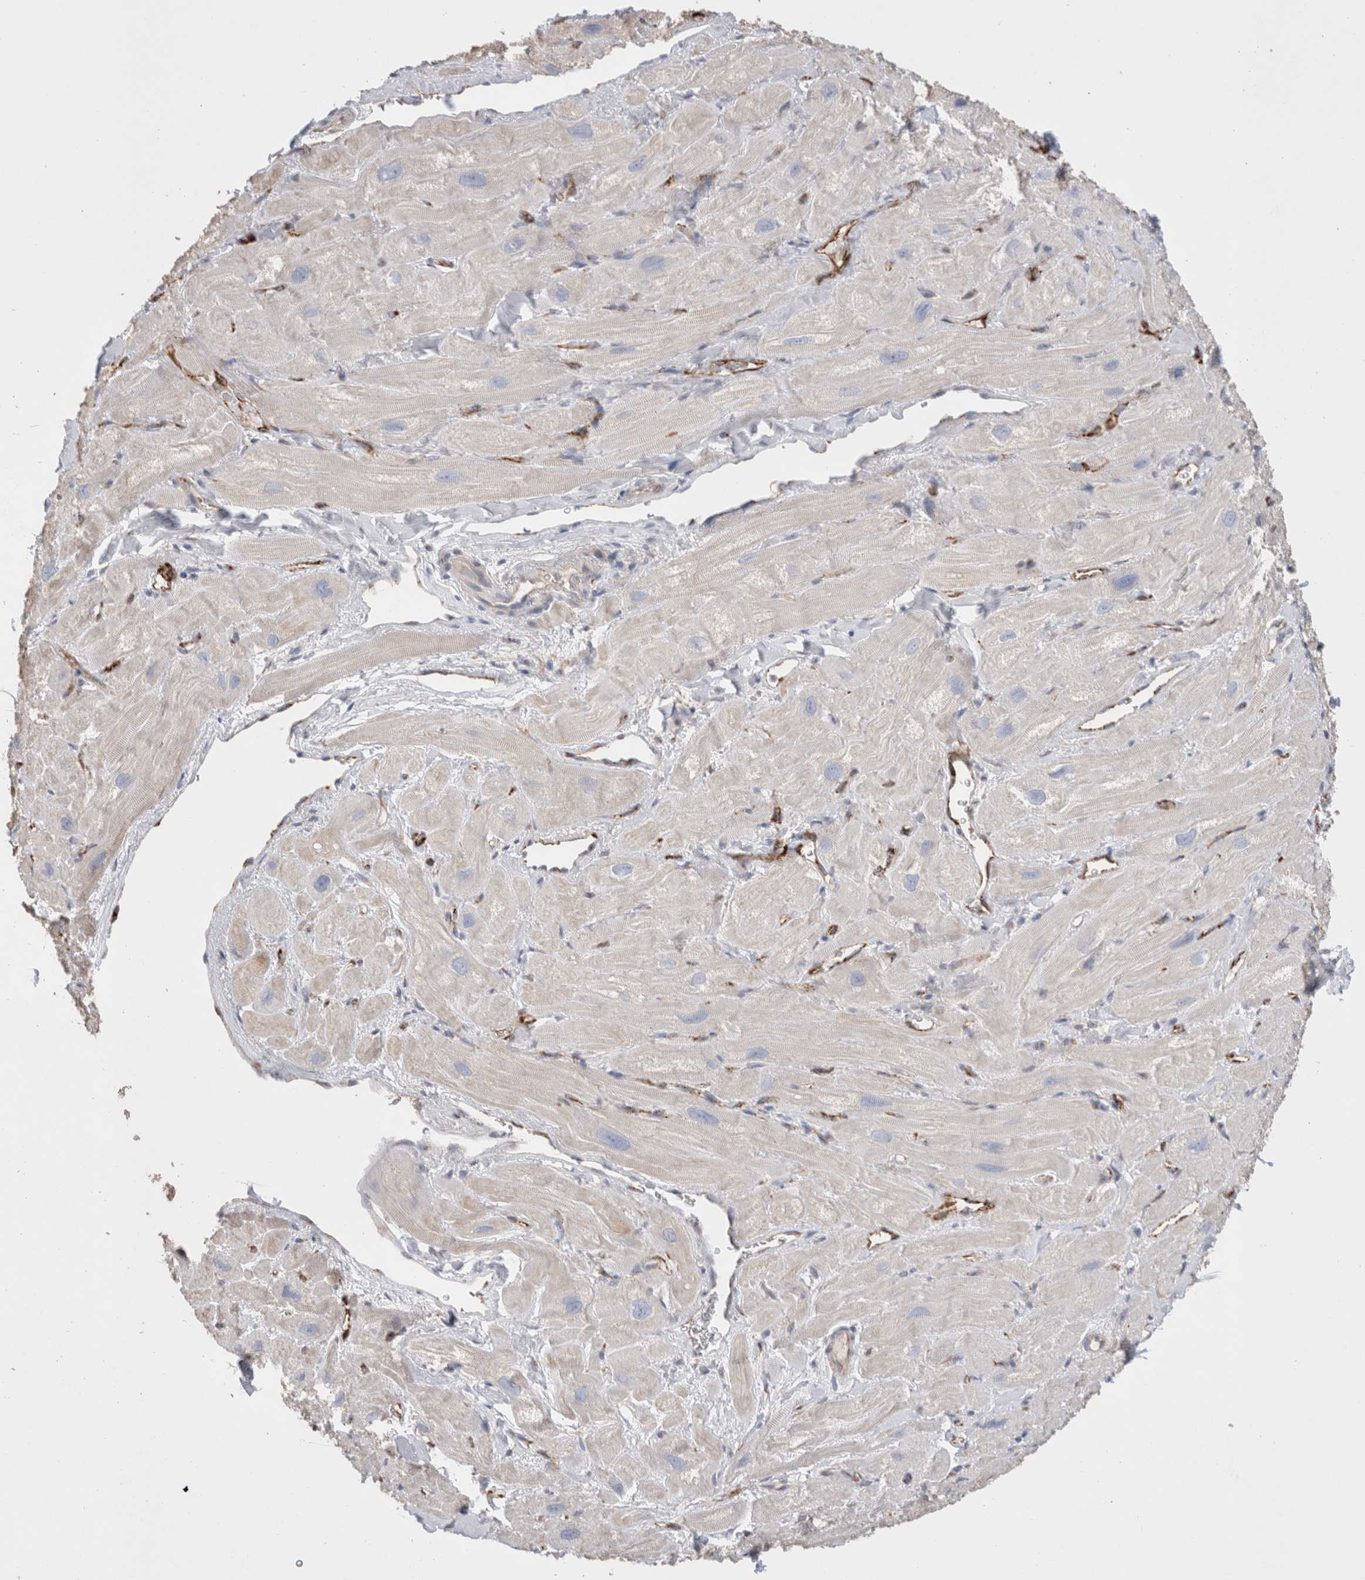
{"staining": {"intensity": "weak", "quantity": "<25%", "location": "cytoplasmic/membranous"}, "tissue": "heart muscle", "cell_type": "Cardiomyocytes", "image_type": "normal", "snomed": [{"axis": "morphology", "description": "Normal tissue, NOS"}, {"axis": "topography", "description": "Heart"}], "caption": "Heart muscle was stained to show a protein in brown. There is no significant staining in cardiomyocytes. The staining was performed using DAB to visualize the protein expression in brown, while the nuclei were stained in blue with hematoxylin (Magnification: 20x).", "gene": "CNPY4", "patient": {"sex": "male", "age": 49}}